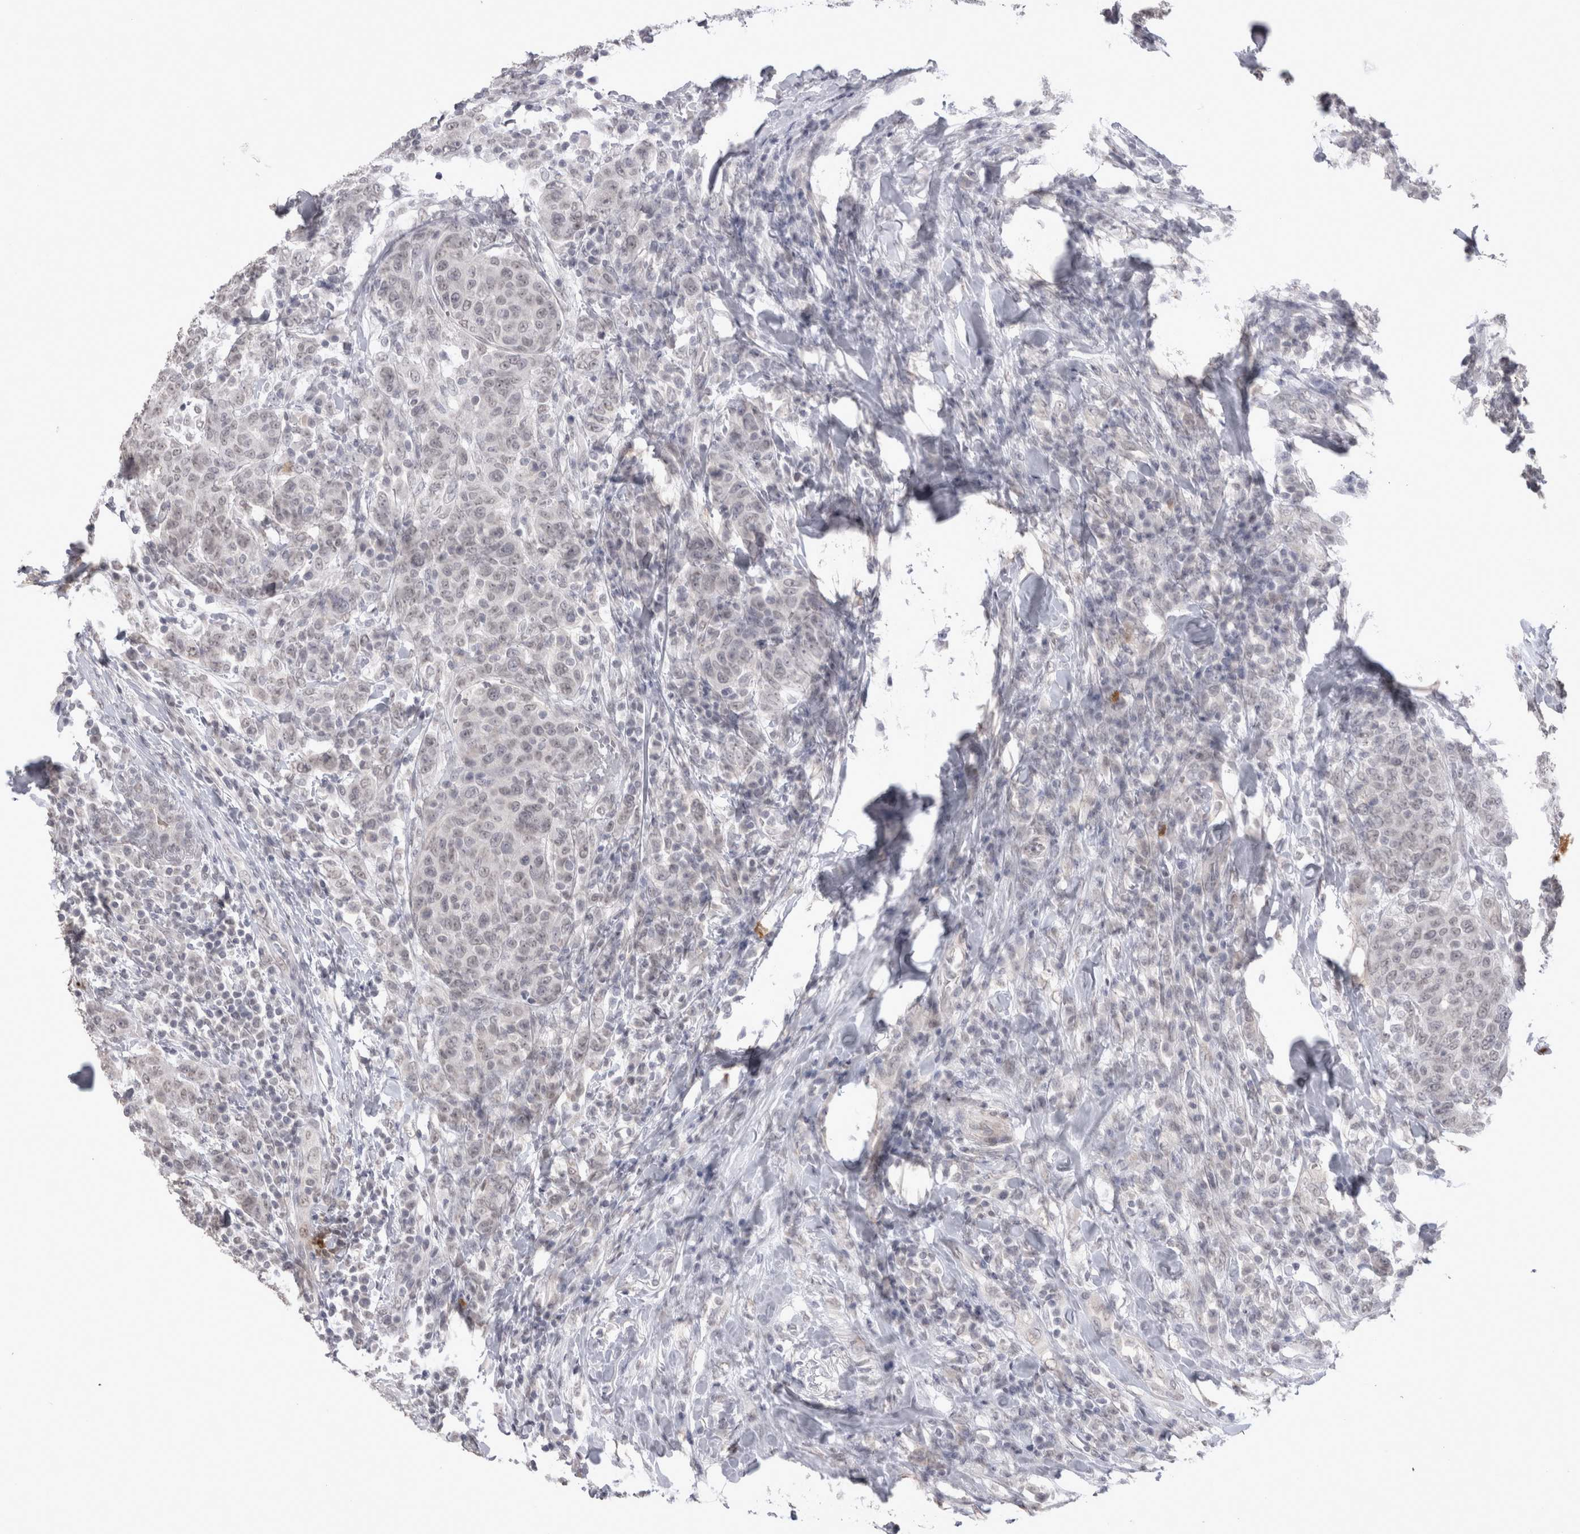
{"staining": {"intensity": "negative", "quantity": "none", "location": "none"}, "tissue": "breast cancer", "cell_type": "Tumor cells", "image_type": "cancer", "snomed": [{"axis": "morphology", "description": "Duct carcinoma"}, {"axis": "topography", "description": "Breast"}], "caption": "IHC of breast intraductal carcinoma exhibits no expression in tumor cells. (DAB (3,3'-diaminobenzidine) immunohistochemistry, high magnification).", "gene": "DDX4", "patient": {"sex": "female", "age": 37}}